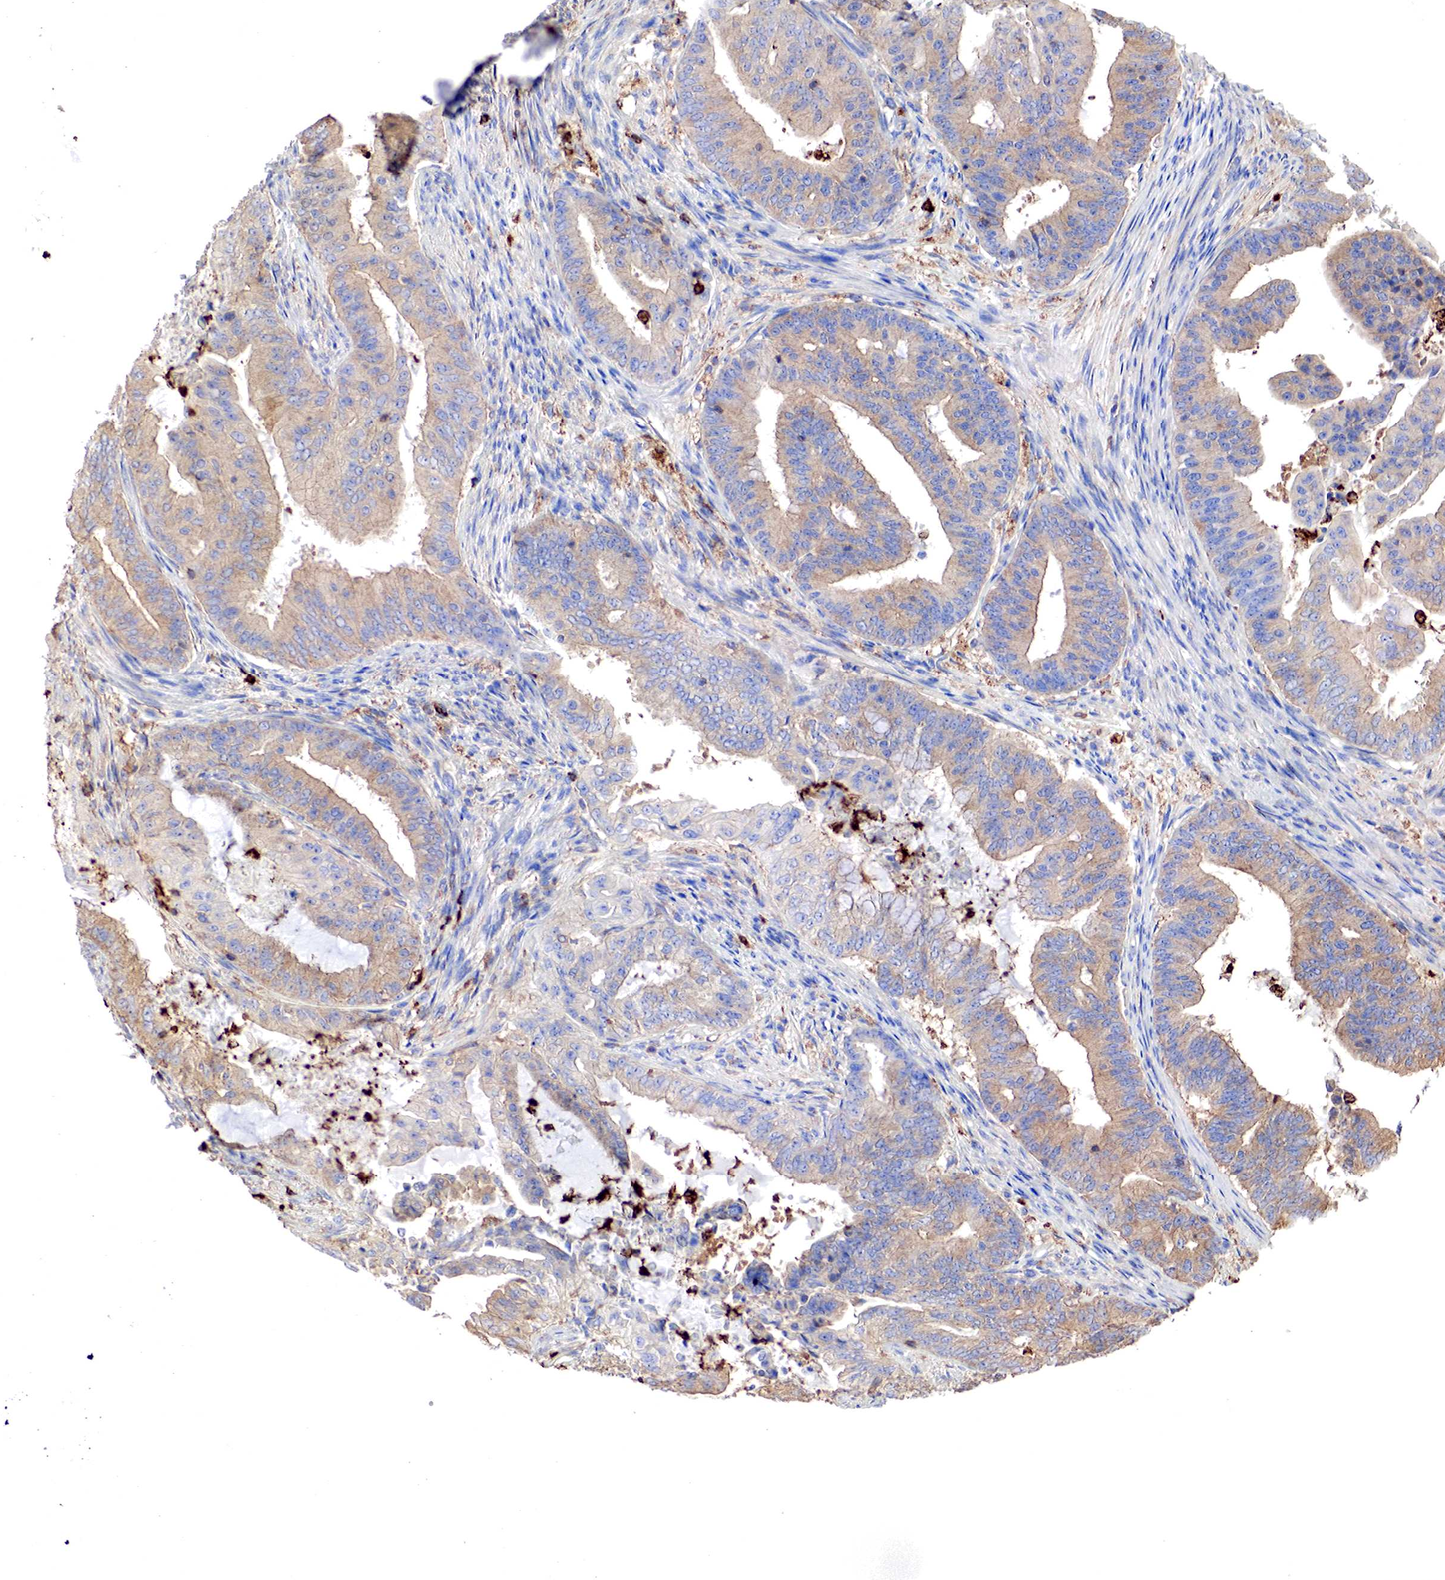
{"staining": {"intensity": "weak", "quantity": "25%-75%", "location": "cytoplasmic/membranous"}, "tissue": "endometrial cancer", "cell_type": "Tumor cells", "image_type": "cancer", "snomed": [{"axis": "morphology", "description": "Adenocarcinoma, NOS"}, {"axis": "topography", "description": "Endometrium"}], "caption": "Endometrial adenocarcinoma tissue reveals weak cytoplasmic/membranous expression in about 25%-75% of tumor cells (Stains: DAB in brown, nuclei in blue, Microscopy: brightfield microscopy at high magnification).", "gene": "G6PD", "patient": {"sex": "female", "age": 63}}